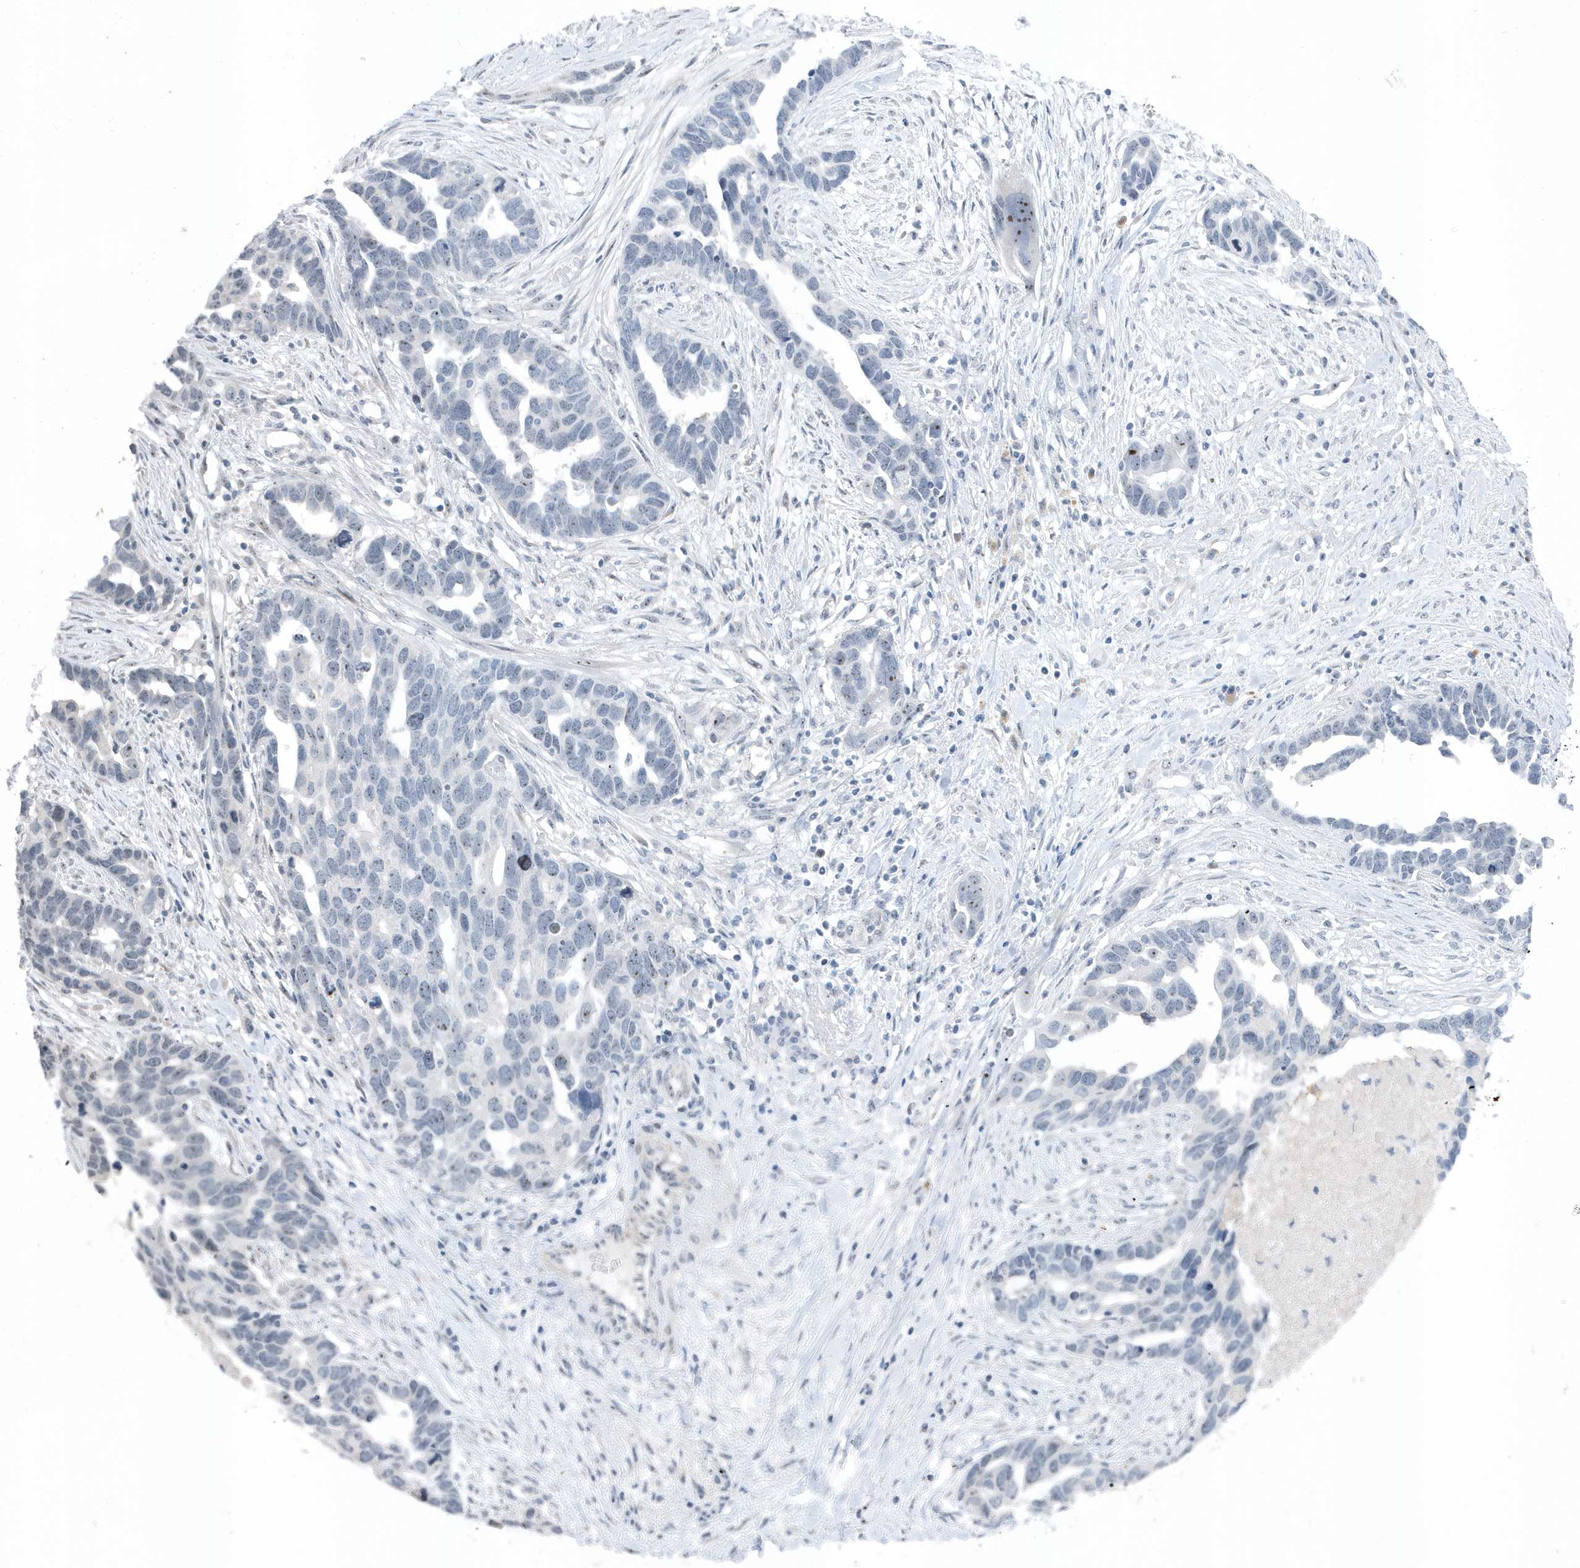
{"staining": {"intensity": "negative", "quantity": "none", "location": "none"}, "tissue": "ovarian cancer", "cell_type": "Tumor cells", "image_type": "cancer", "snomed": [{"axis": "morphology", "description": "Cystadenocarcinoma, serous, NOS"}, {"axis": "topography", "description": "Ovary"}], "caption": "DAB immunohistochemical staining of ovarian cancer (serous cystadenocarcinoma) reveals no significant staining in tumor cells.", "gene": "RPF2", "patient": {"sex": "female", "age": 54}}